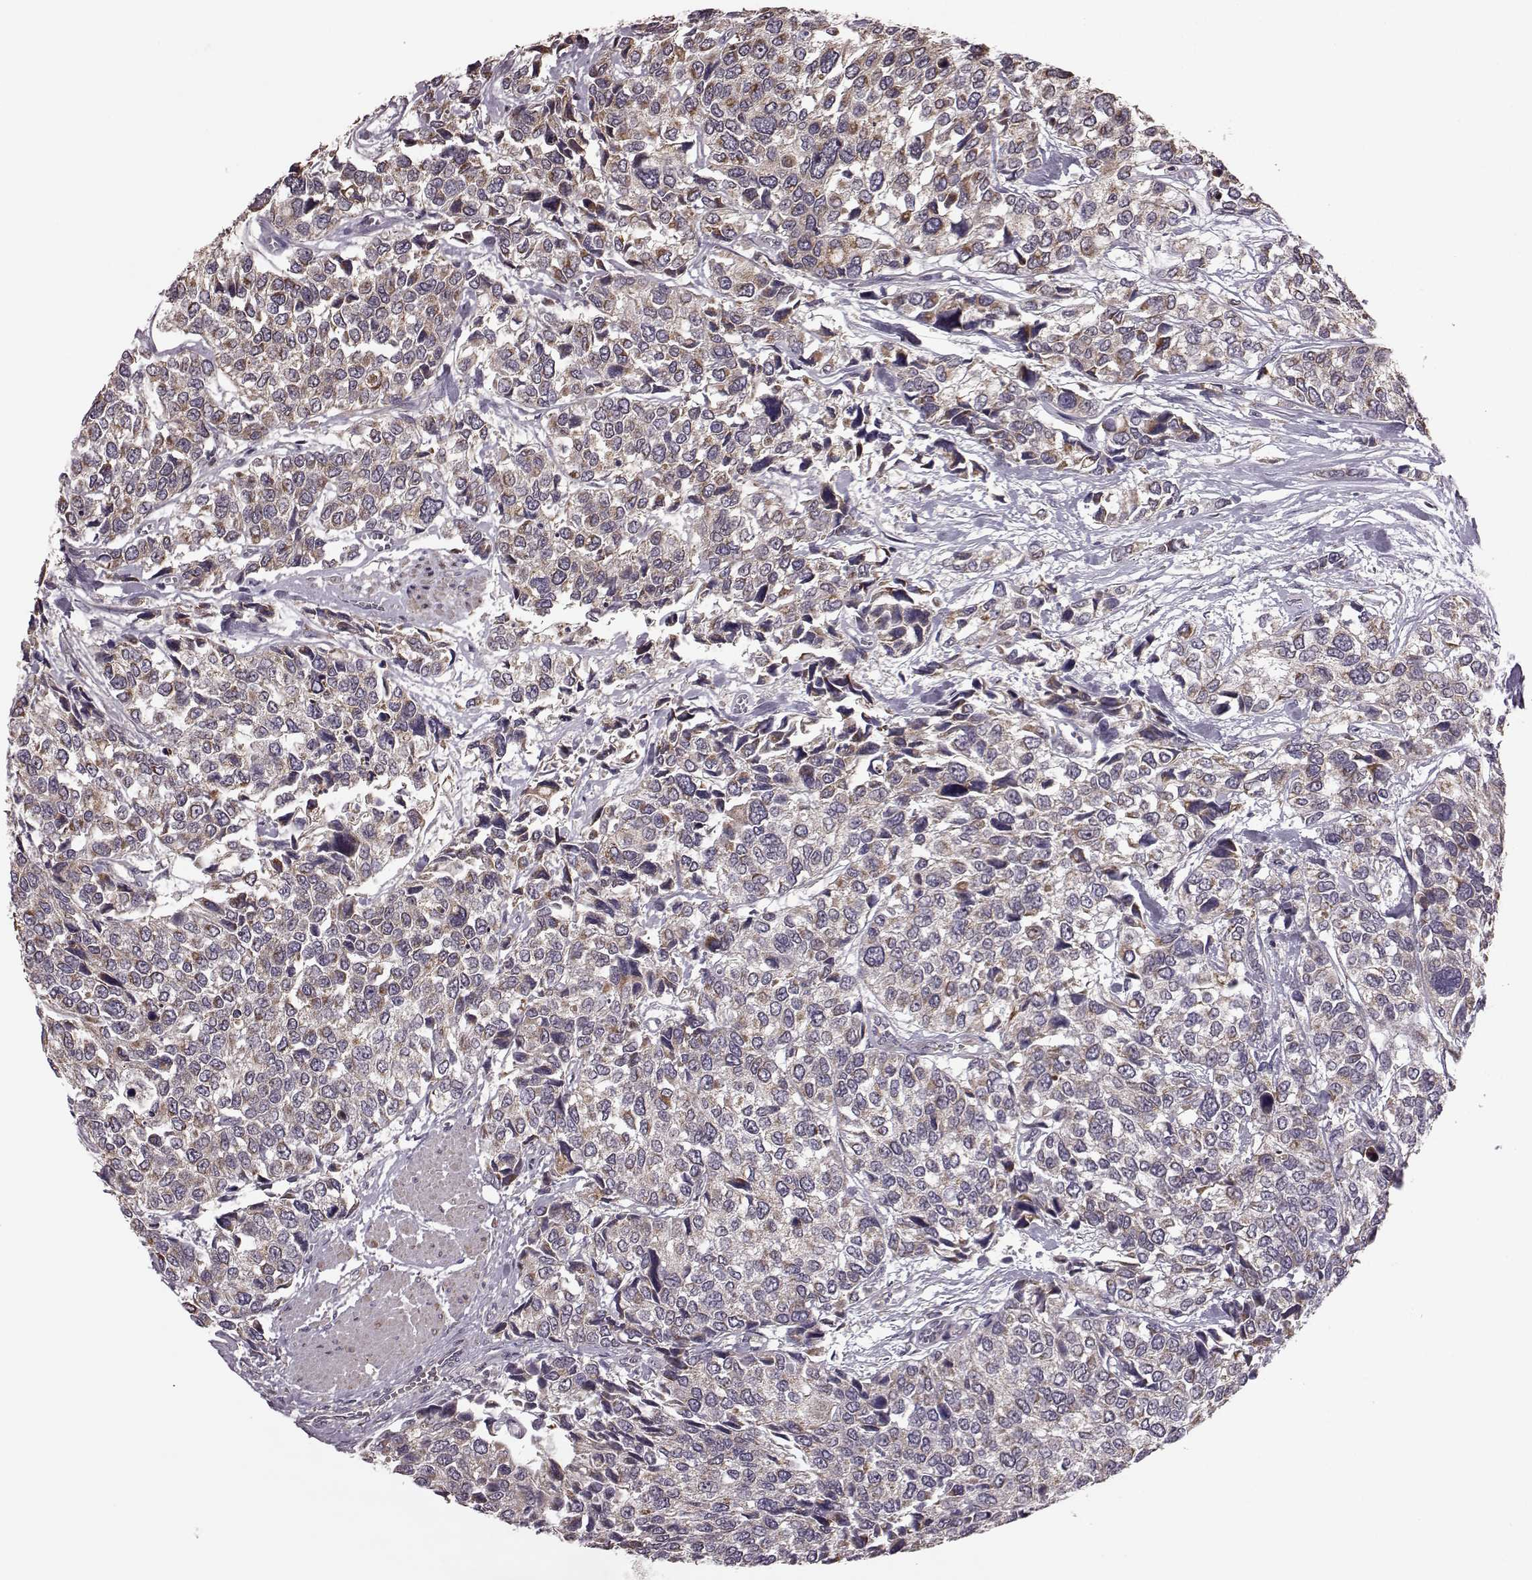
{"staining": {"intensity": "weak", "quantity": ">75%", "location": "cytoplasmic/membranous"}, "tissue": "urothelial cancer", "cell_type": "Tumor cells", "image_type": "cancer", "snomed": [{"axis": "morphology", "description": "Urothelial carcinoma, High grade"}, {"axis": "topography", "description": "Urinary bladder"}], "caption": "The photomicrograph shows immunohistochemical staining of urothelial cancer. There is weak cytoplasmic/membranous staining is identified in approximately >75% of tumor cells.", "gene": "PUDP", "patient": {"sex": "male", "age": 77}}